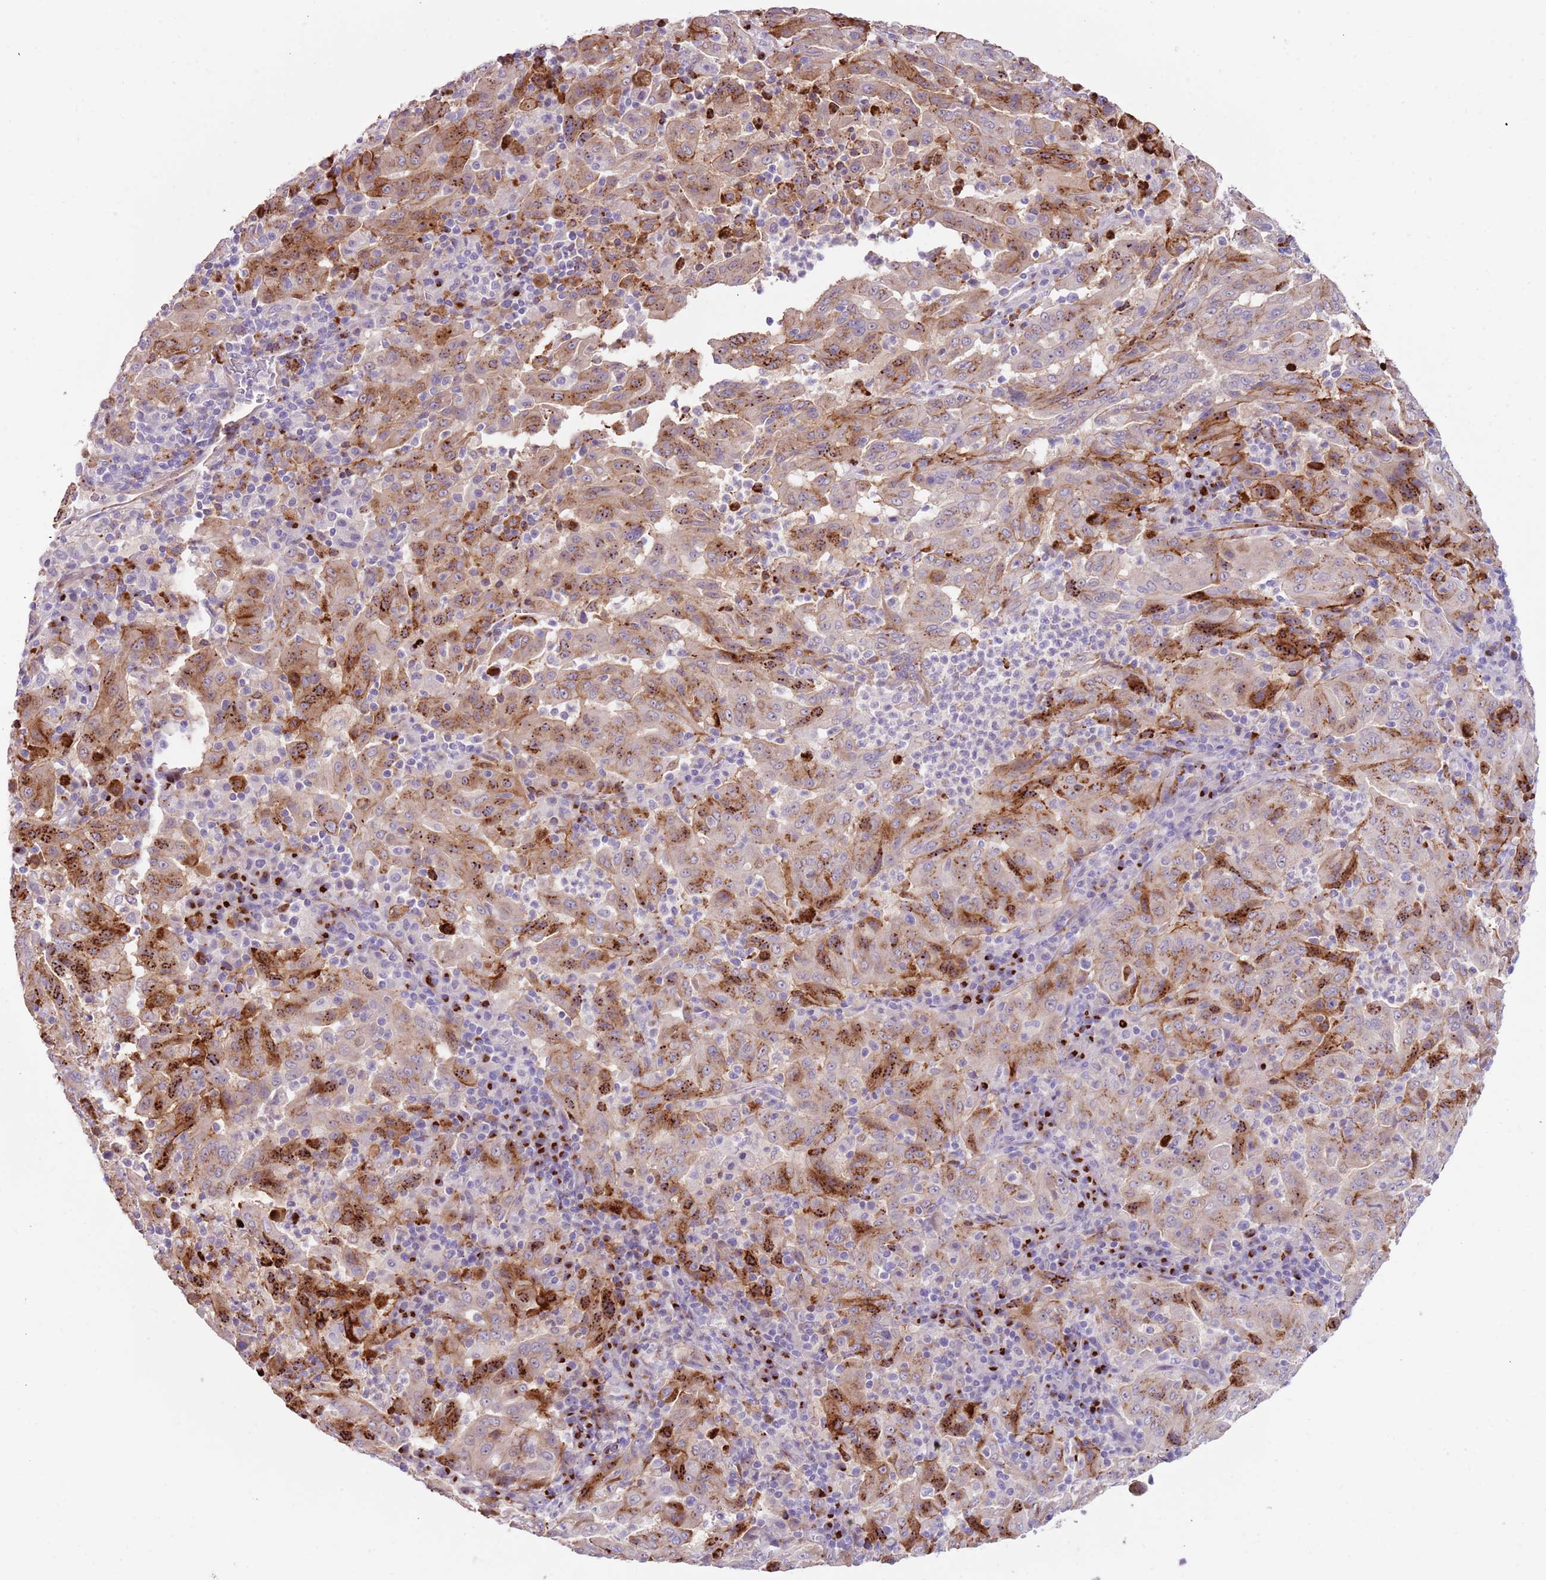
{"staining": {"intensity": "moderate", "quantity": ">75%", "location": "cytoplasmic/membranous"}, "tissue": "pancreatic cancer", "cell_type": "Tumor cells", "image_type": "cancer", "snomed": [{"axis": "morphology", "description": "Adenocarcinoma, NOS"}, {"axis": "topography", "description": "Pancreas"}], "caption": "This is an image of IHC staining of adenocarcinoma (pancreatic), which shows moderate staining in the cytoplasmic/membranous of tumor cells.", "gene": "C2CD3", "patient": {"sex": "male", "age": 63}}